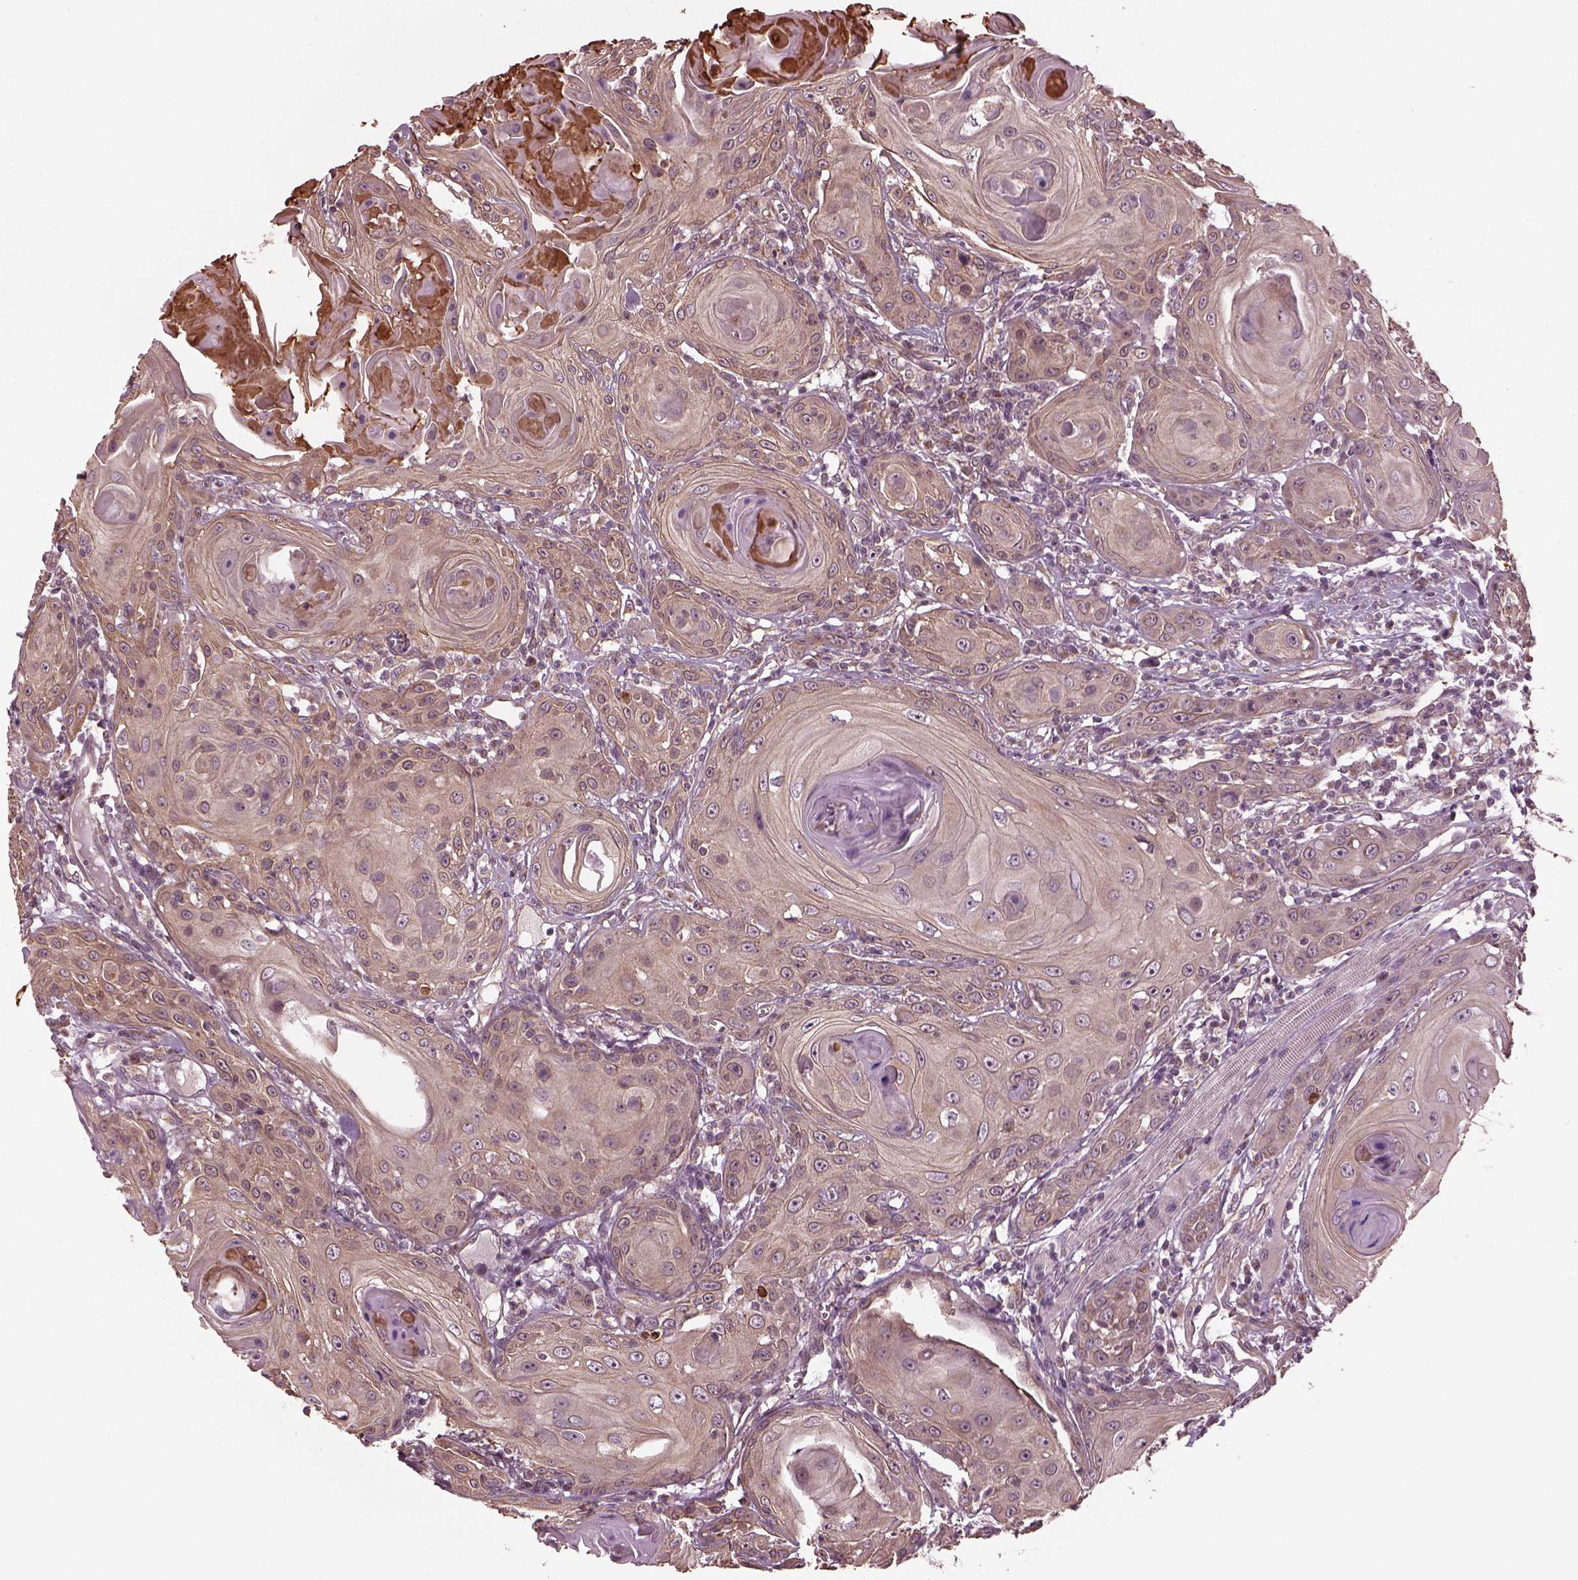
{"staining": {"intensity": "weak", "quantity": ">75%", "location": "cytoplasmic/membranous"}, "tissue": "head and neck cancer", "cell_type": "Tumor cells", "image_type": "cancer", "snomed": [{"axis": "morphology", "description": "Squamous cell carcinoma, NOS"}, {"axis": "topography", "description": "Head-Neck"}], "caption": "Tumor cells show low levels of weak cytoplasmic/membranous positivity in approximately >75% of cells in human head and neck cancer (squamous cell carcinoma).", "gene": "RUFY3", "patient": {"sex": "female", "age": 80}}